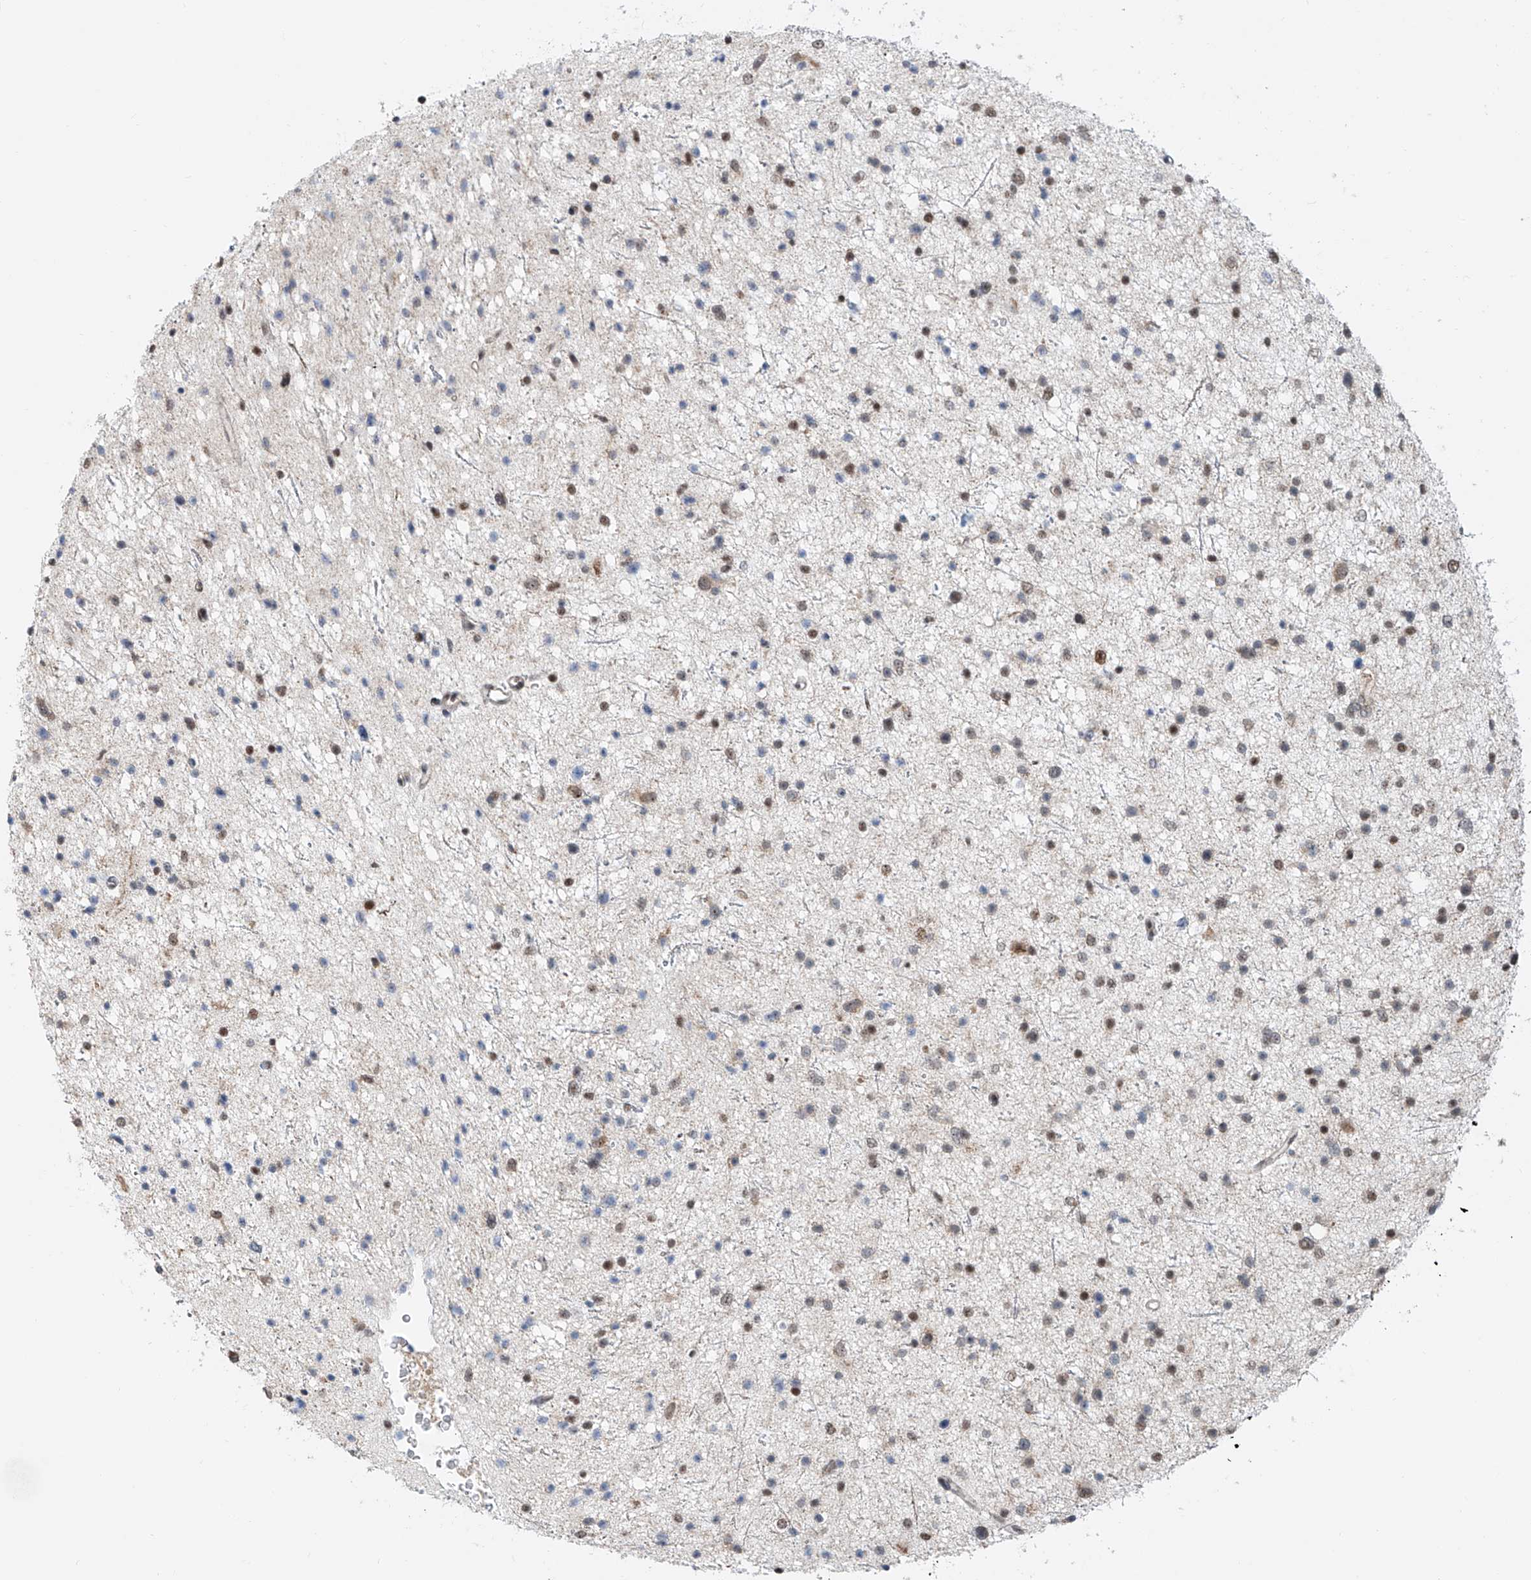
{"staining": {"intensity": "moderate", "quantity": "<25%", "location": "nuclear"}, "tissue": "glioma", "cell_type": "Tumor cells", "image_type": "cancer", "snomed": [{"axis": "morphology", "description": "Glioma, malignant, Low grade"}, {"axis": "topography", "description": "Brain"}], "caption": "Human glioma stained with a brown dye shows moderate nuclear positive positivity in about <25% of tumor cells.", "gene": "SDE2", "patient": {"sex": "female", "age": 37}}